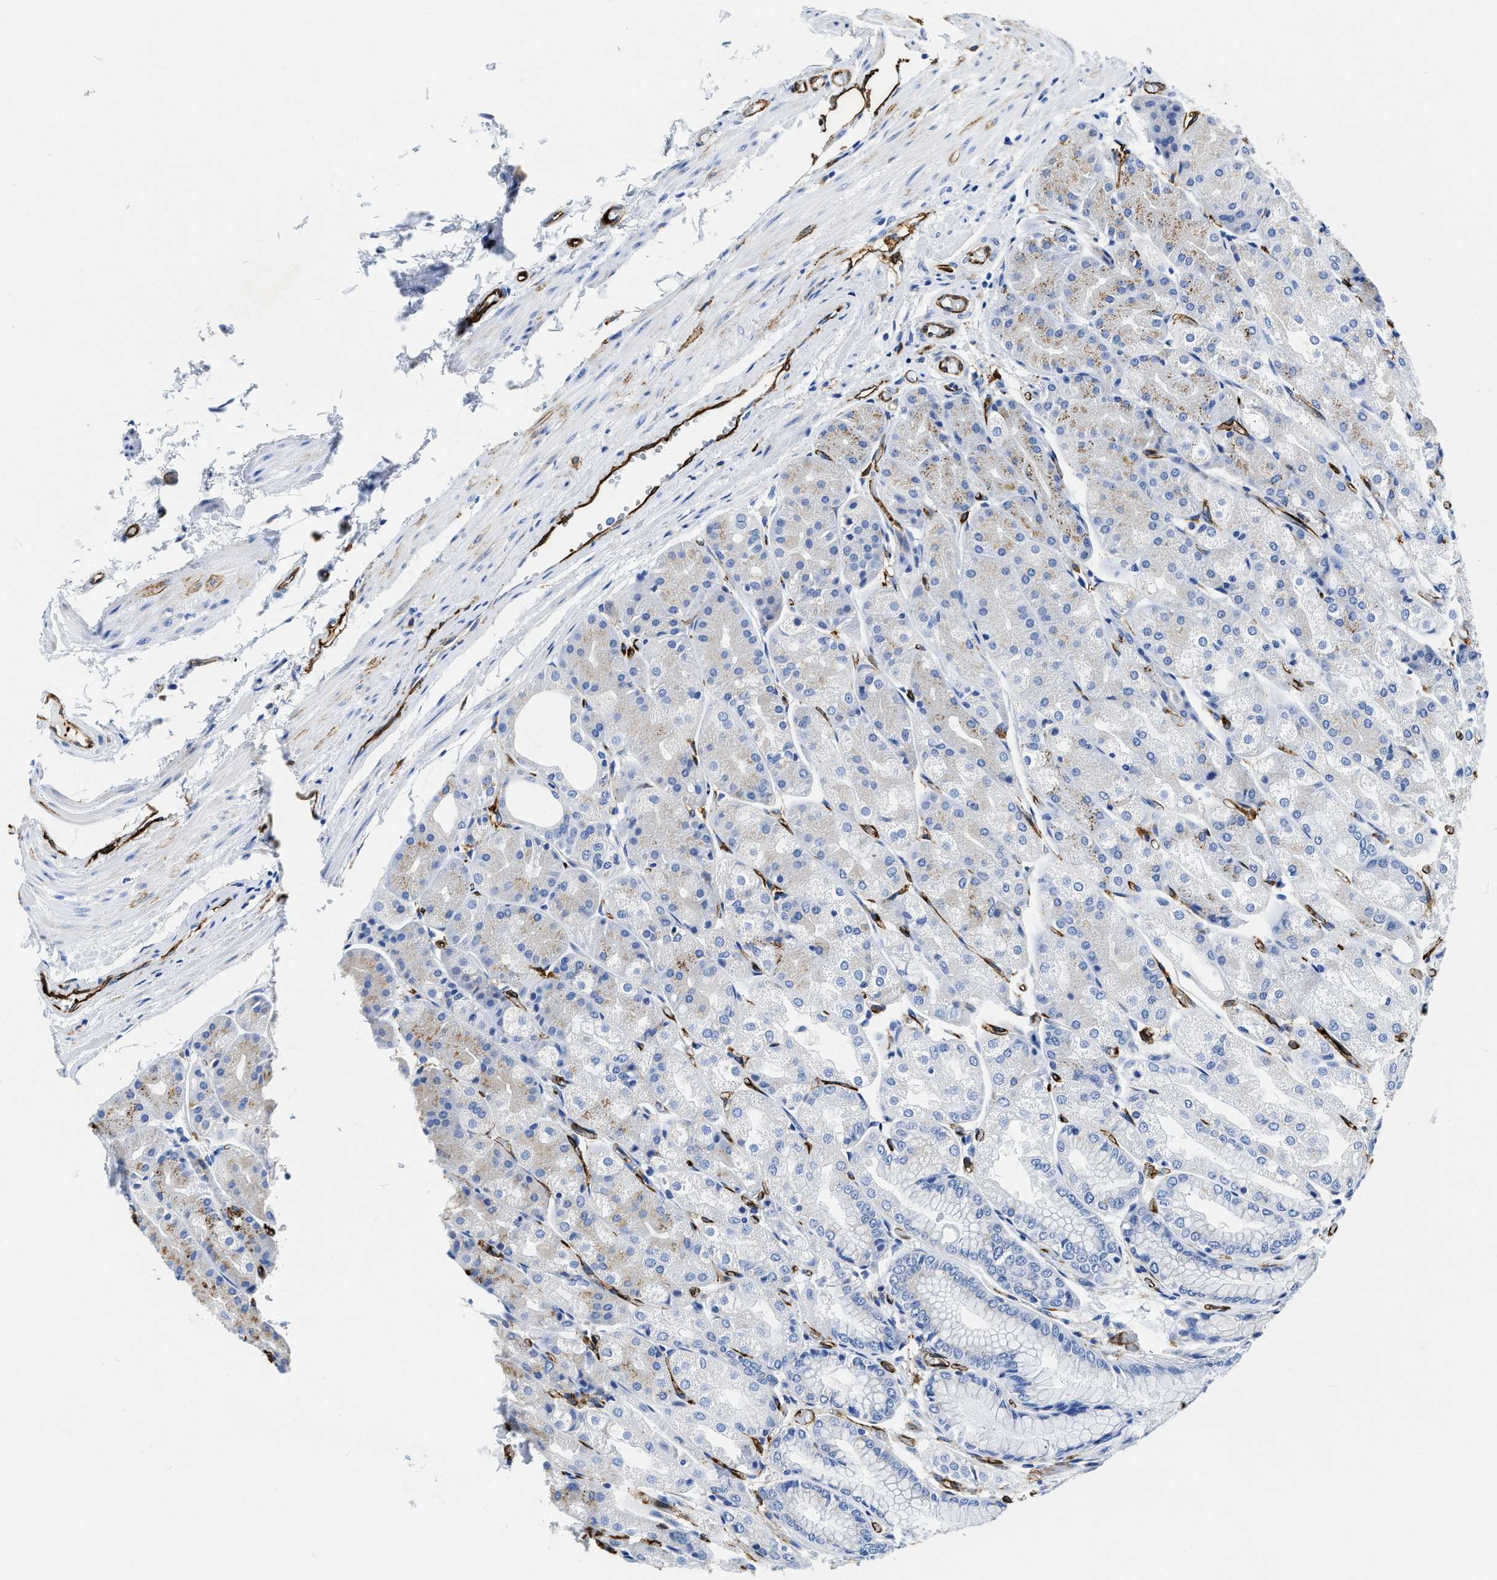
{"staining": {"intensity": "weak", "quantity": "25%-75%", "location": "cytoplasmic/membranous"}, "tissue": "stomach", "cell_type": "Glandular cells", "image_type": "normal", "snomed": [{"axis": "morphology", "description": "Normal tissue, NOS"}, {"axis": "topography", "description": "Stomach, upper"}], "caption": "Brown immunohistochemical staining in unremarkable stomach displays weak cytoplasmic/membranous positivity in approximately 25%-75% of glandular cells. The staining was performed using DAB (3,3'-diaminobenzidine), with brown indicating positive protein expression. Nuclei are stained blue with hematoxylin.", "gene": "TVP23B", "patient": {"sex": "male", "age": 72}}